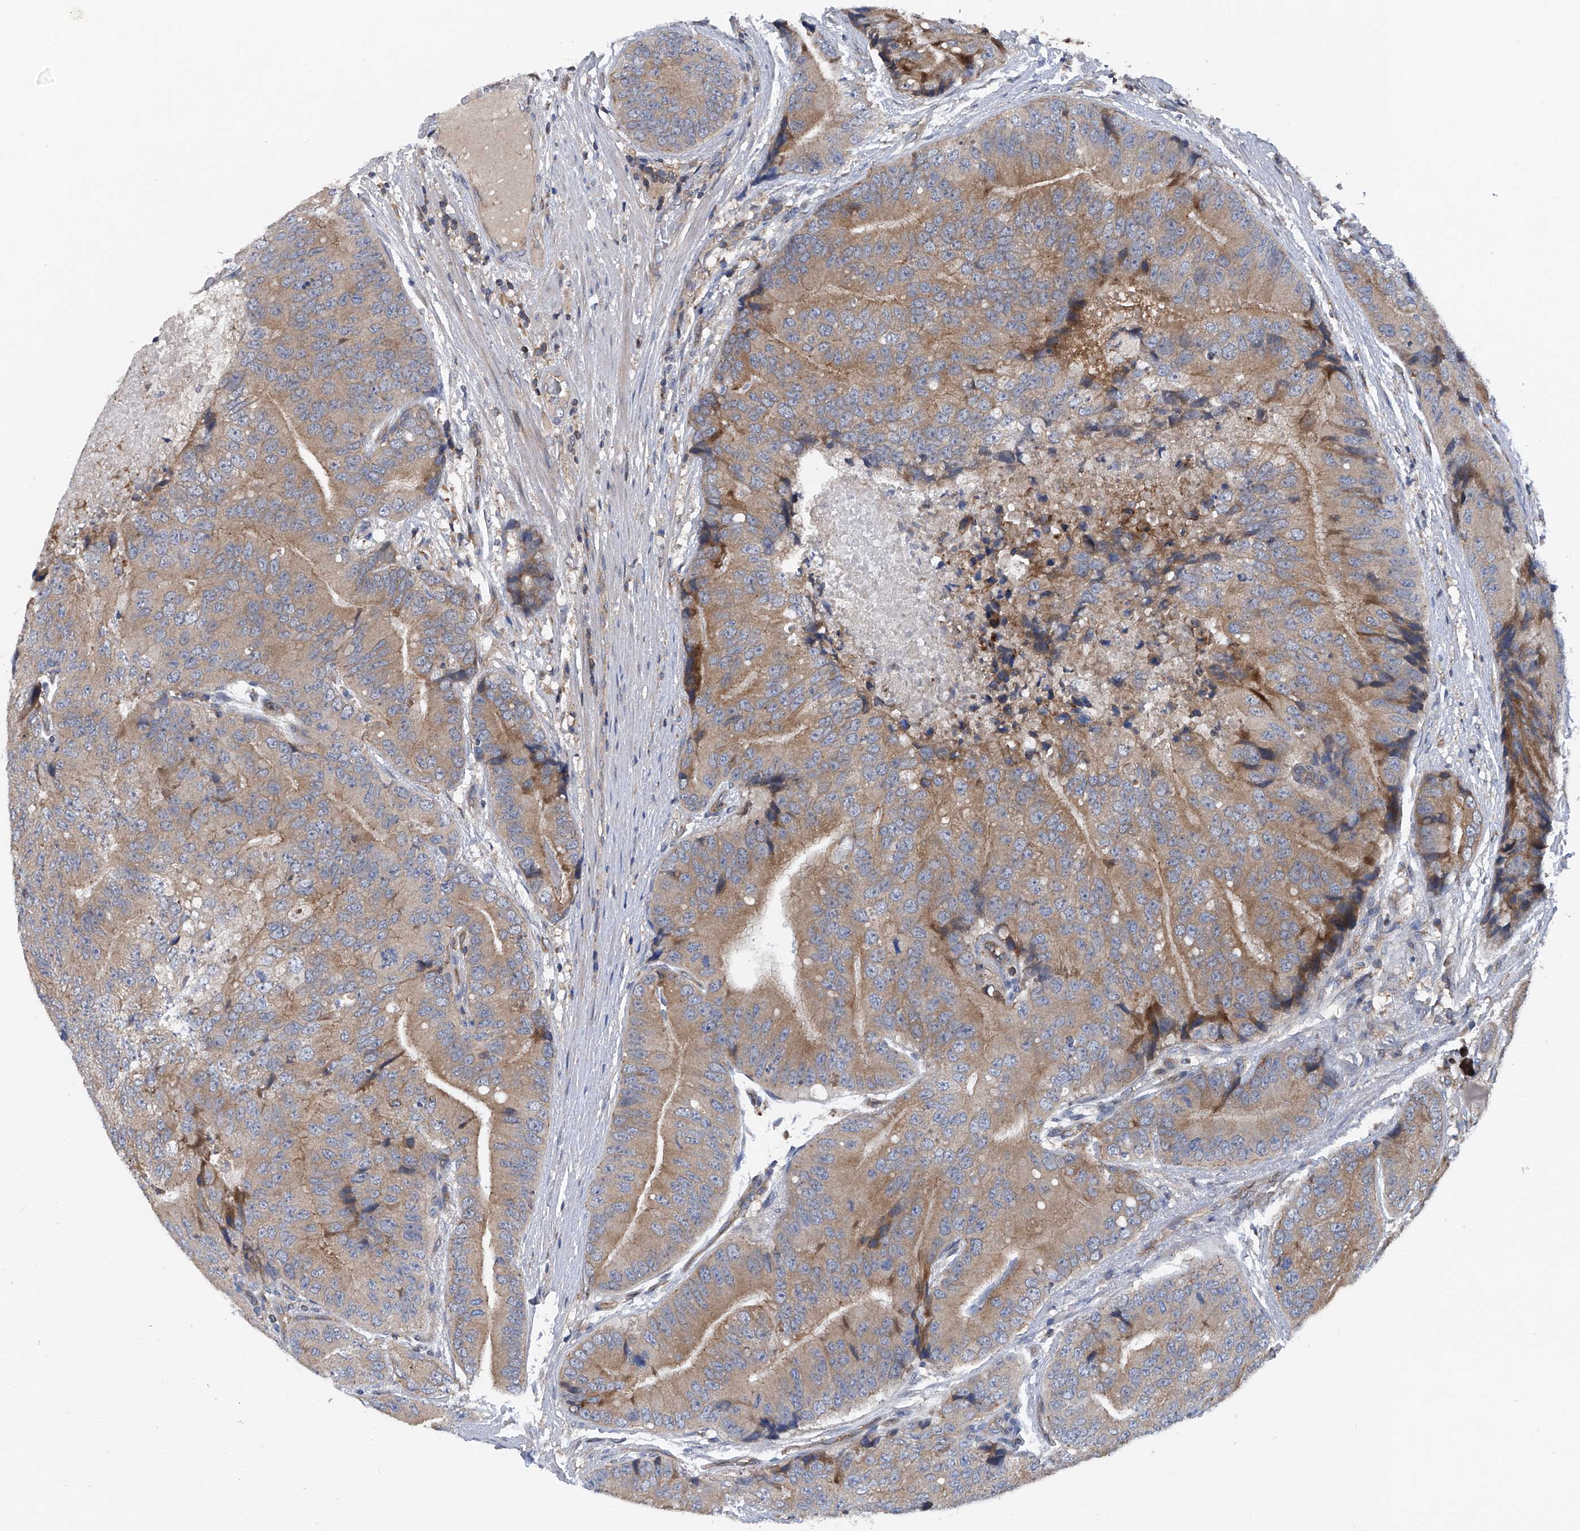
{"staining": {"intensity": "moderate", "quantity": ">75%", "location": "cytoplasmic/membranous"}, "tissue": "prostate cancer", "cell_type": "Tumor cells", "image_type": "cancer", "snomed": [{"axis": "morphology", "description": "Adenocarcinoma, High grade"}, {"axis": "topography", "description": "Prostate"}], "caption": "High-grade adenocarcinoma (prostate) stained with a brown dye reveals moderate cytoplasmic/membranous positive expression in about >75% of tumor cells.", "gene": "TRIM38", "patient": {"sex": "male", "age": 70}}